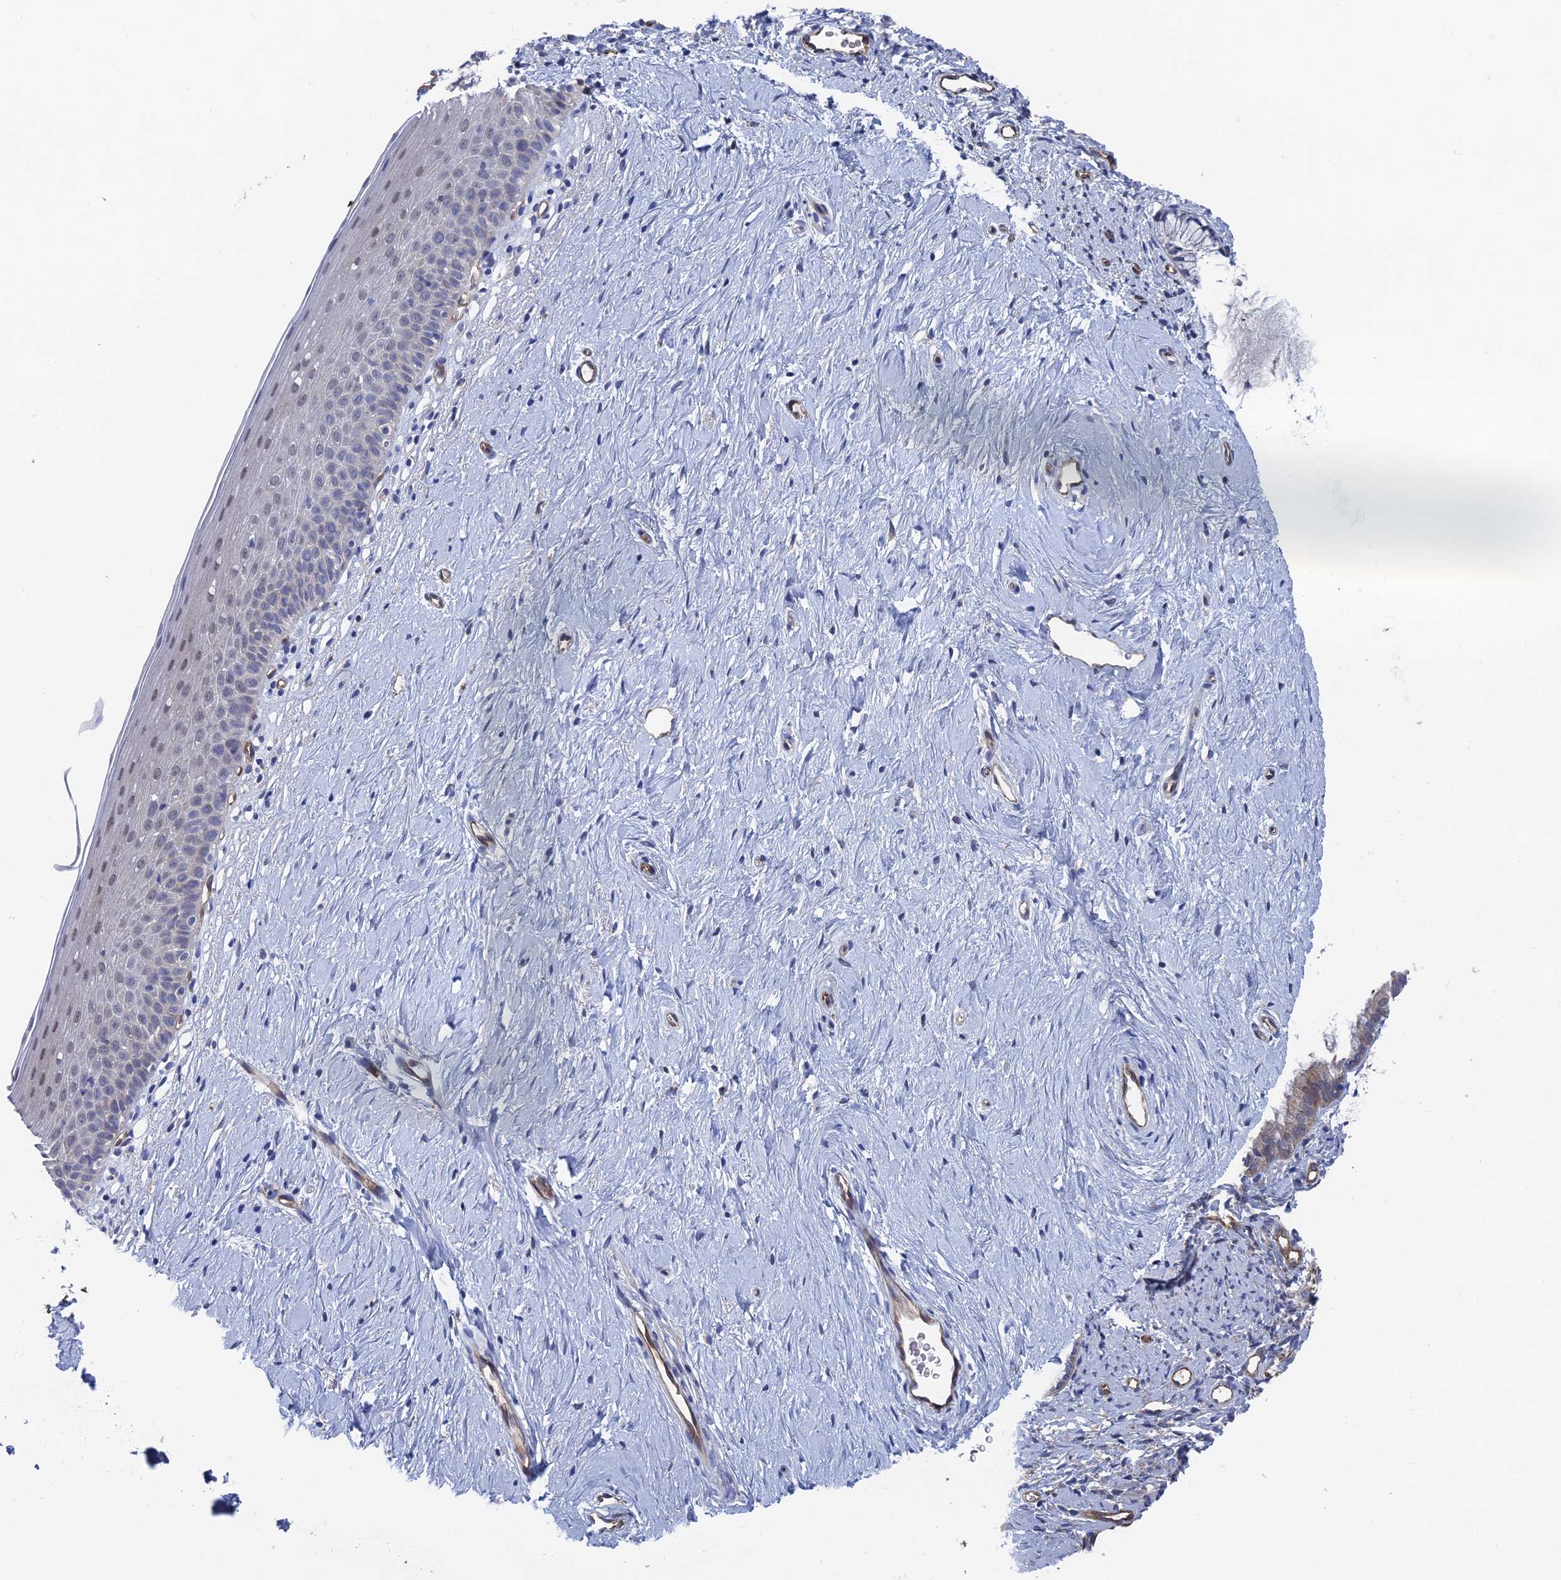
{"staining": {"intensity": "weak", "quantity": "25%-75%", "location": "cytoplasmic/membranous"}, "tissue": "cervix", "cell_type": "Glandular cells", "image_type": "normal", "snomed": [{"axis": "morphology", "description": "Normal tissue, NOS"}, {"axis": "topography", "description": "Cervix"}], "caption": "Glandular cells show low levels of weak cytoplasmic/membranous staining in approximately 25%-75% of cells in unremarkable human cervix.", "gene": "ARAP3", "patient": {"sex": "female", "age": 57}}